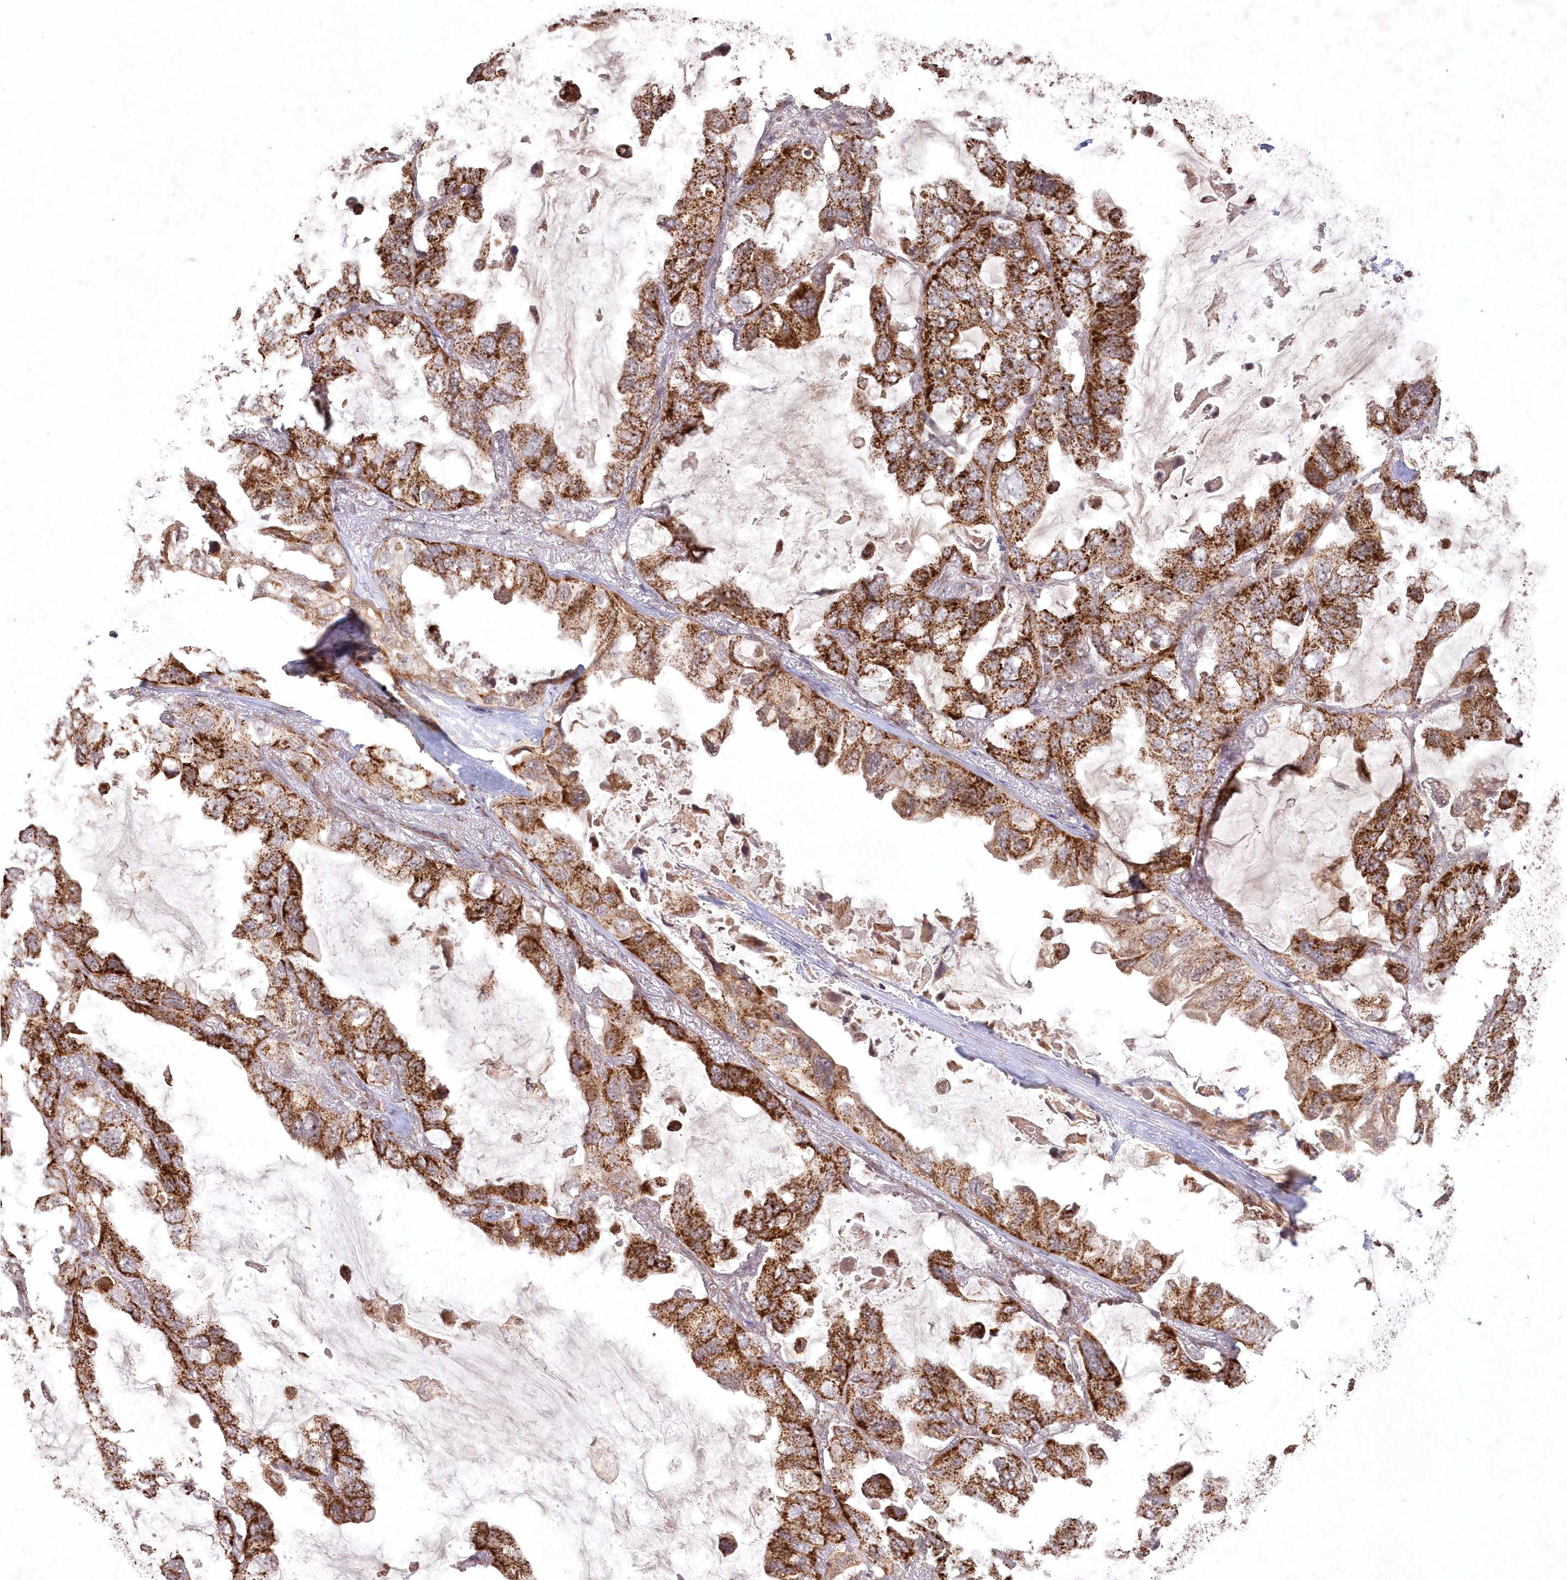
{"staining": {"intensity": "strong", "quantity": ">75%", "location": "cytoplasmic/membranous"}, "tissue": "lung cancer", "cell_type": "Tumor cells", "image_type": "cancer", "snomed": [{"axis": "morphology", "description": "Squamous cell carcinoma, NOS"}, {"axis": "topography", "description": "Lung"}], "caption": "A photomicrograph of lung cancer stained for a protein displays strong cytoplasmic/membranous brown staining in tumor cells.", "gene": "LRPPRC", "patient": {"sex": "female", "age": 73}}